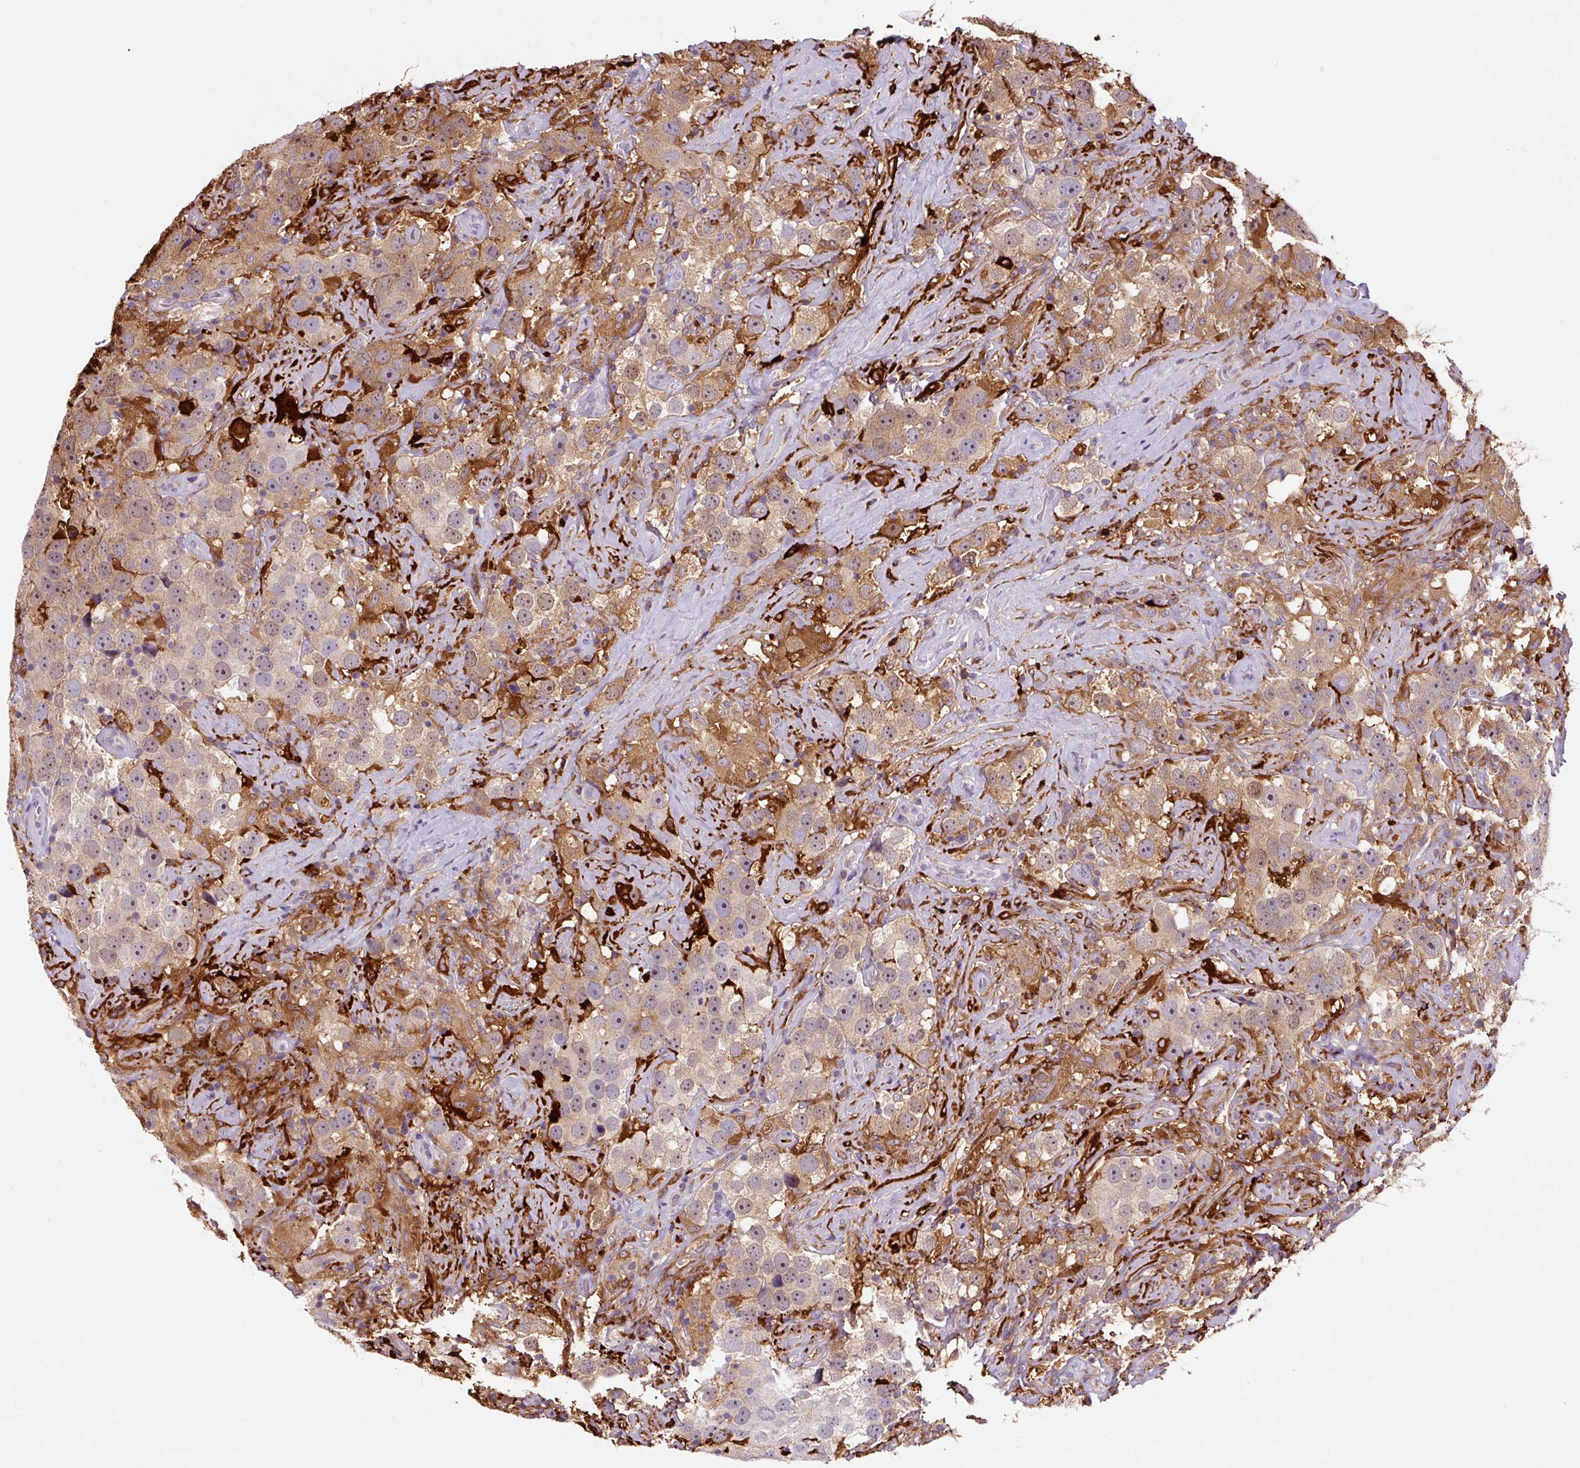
{"staining": {"intensity": "moderate", "quantity": "25%-75%", "location": "cytoplasmic/membranous"}, "tissue": "testis cancer", "cell_type": "Tumor cells", "image_type": "cancer", "snomed": [{"axis": "morphology", "description": "Seminoma, NOS"}, {"axis": "topography", "description": "Testis"}], "caption": "Human seminoma (testis) stained with a brown dye demonstrates moderate cytoplasmic/membranous positive positivity in approximately 25%-75% of tumor cells.", "gene": "FUT10", "patient": {"sex": "male", "age": 49}}